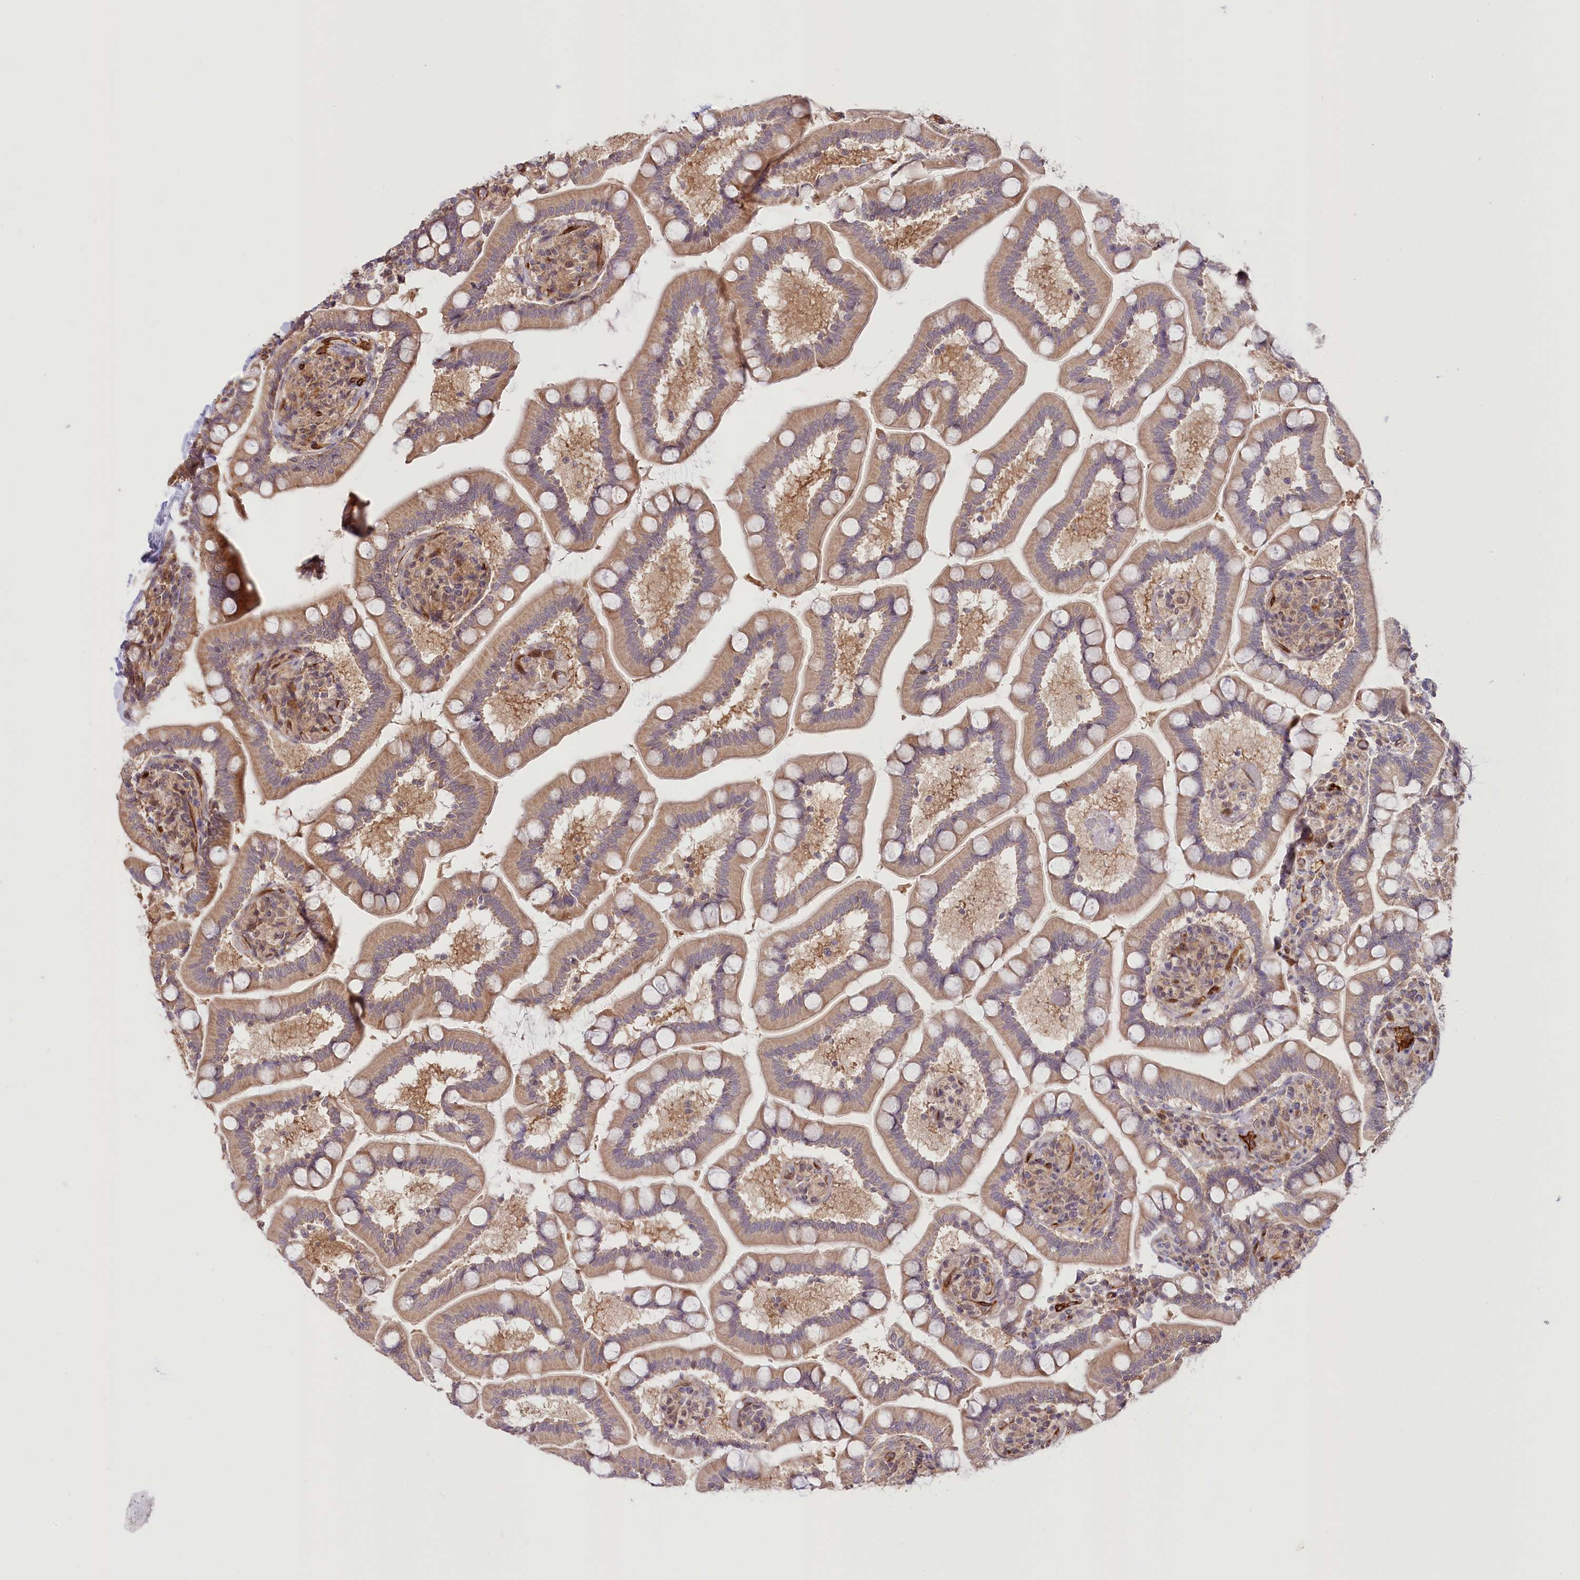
{"staining": {"intensity": "moderate", "quantity": ">75%", "location": "cytoplasmic/membranous"}, "tissue": "small intestine", "cell_type": "Glandular cells", "image_type": "normal", "snomed": [{"axis": "morphology", "description": "Normal tissue, NOS"}, {"axis": "topography", "description": "Small intestine"}], "caption": "Normal small intestine demonstrates moderate cytoplasmic/membranous expression in approximately >75% of glandular cells, visualized by immunohistochemistry.", "gene": "CEP70", "patient": {"sex": "female", "age": 64}}